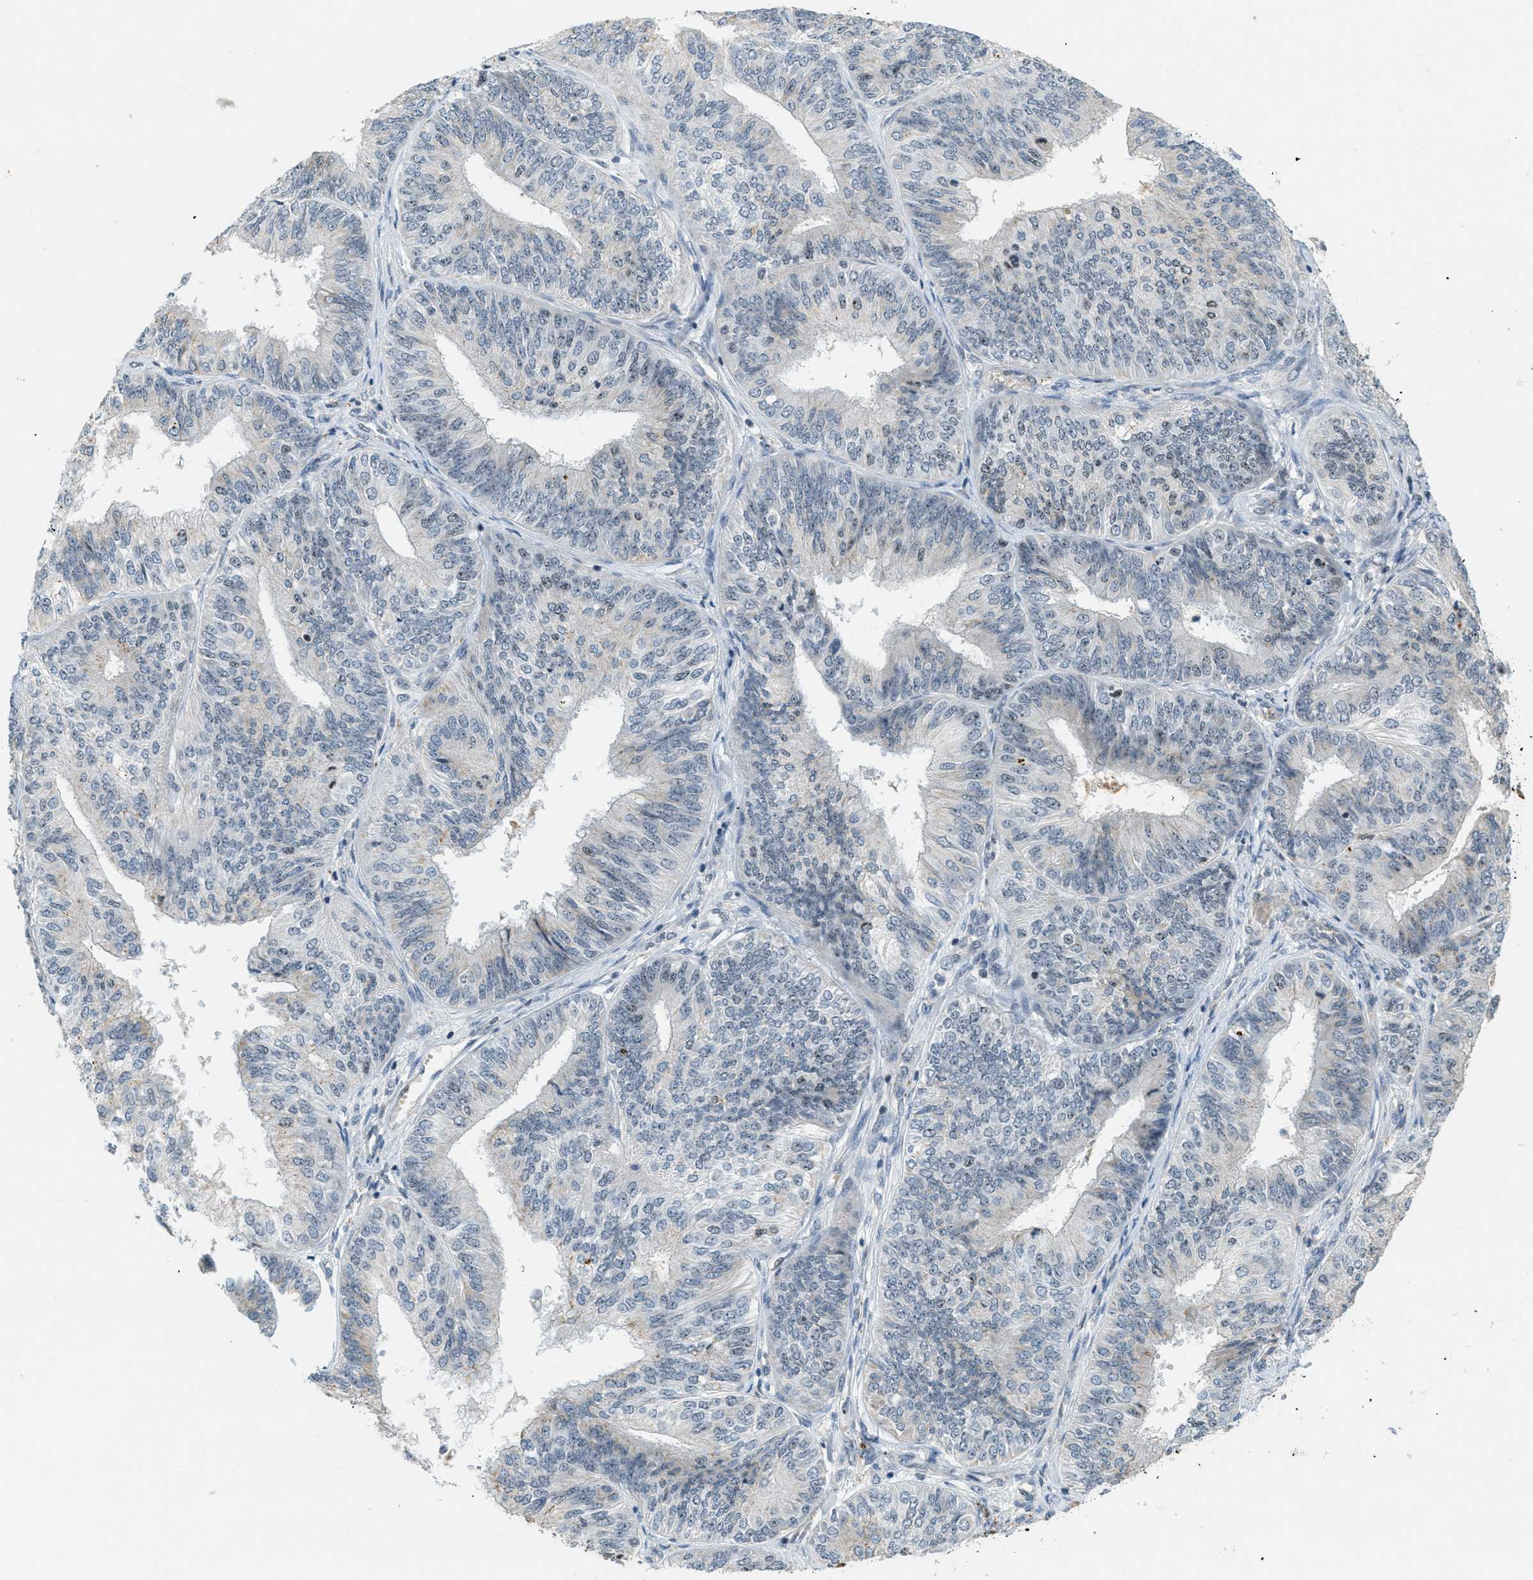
{"staining": {"intensity": "weak", "quantity": "<25%", "location": "nuclear"}, "tissue": "endometrial cancer", "cell_type": "Tumor cells", "image_type": "cancer", "snomed": [{"axis": "morphology", "description": "Adenocarcinoma, NOS"}, {"axis": "topography", "description": "Endometrium"}], "caption": "Immunohistochemical staining of endometrial adenocarcinoma reveals no significant positivity in tumor cells.", "gene": "DDX47", "patient": {"sex": "female", "age": 58}}